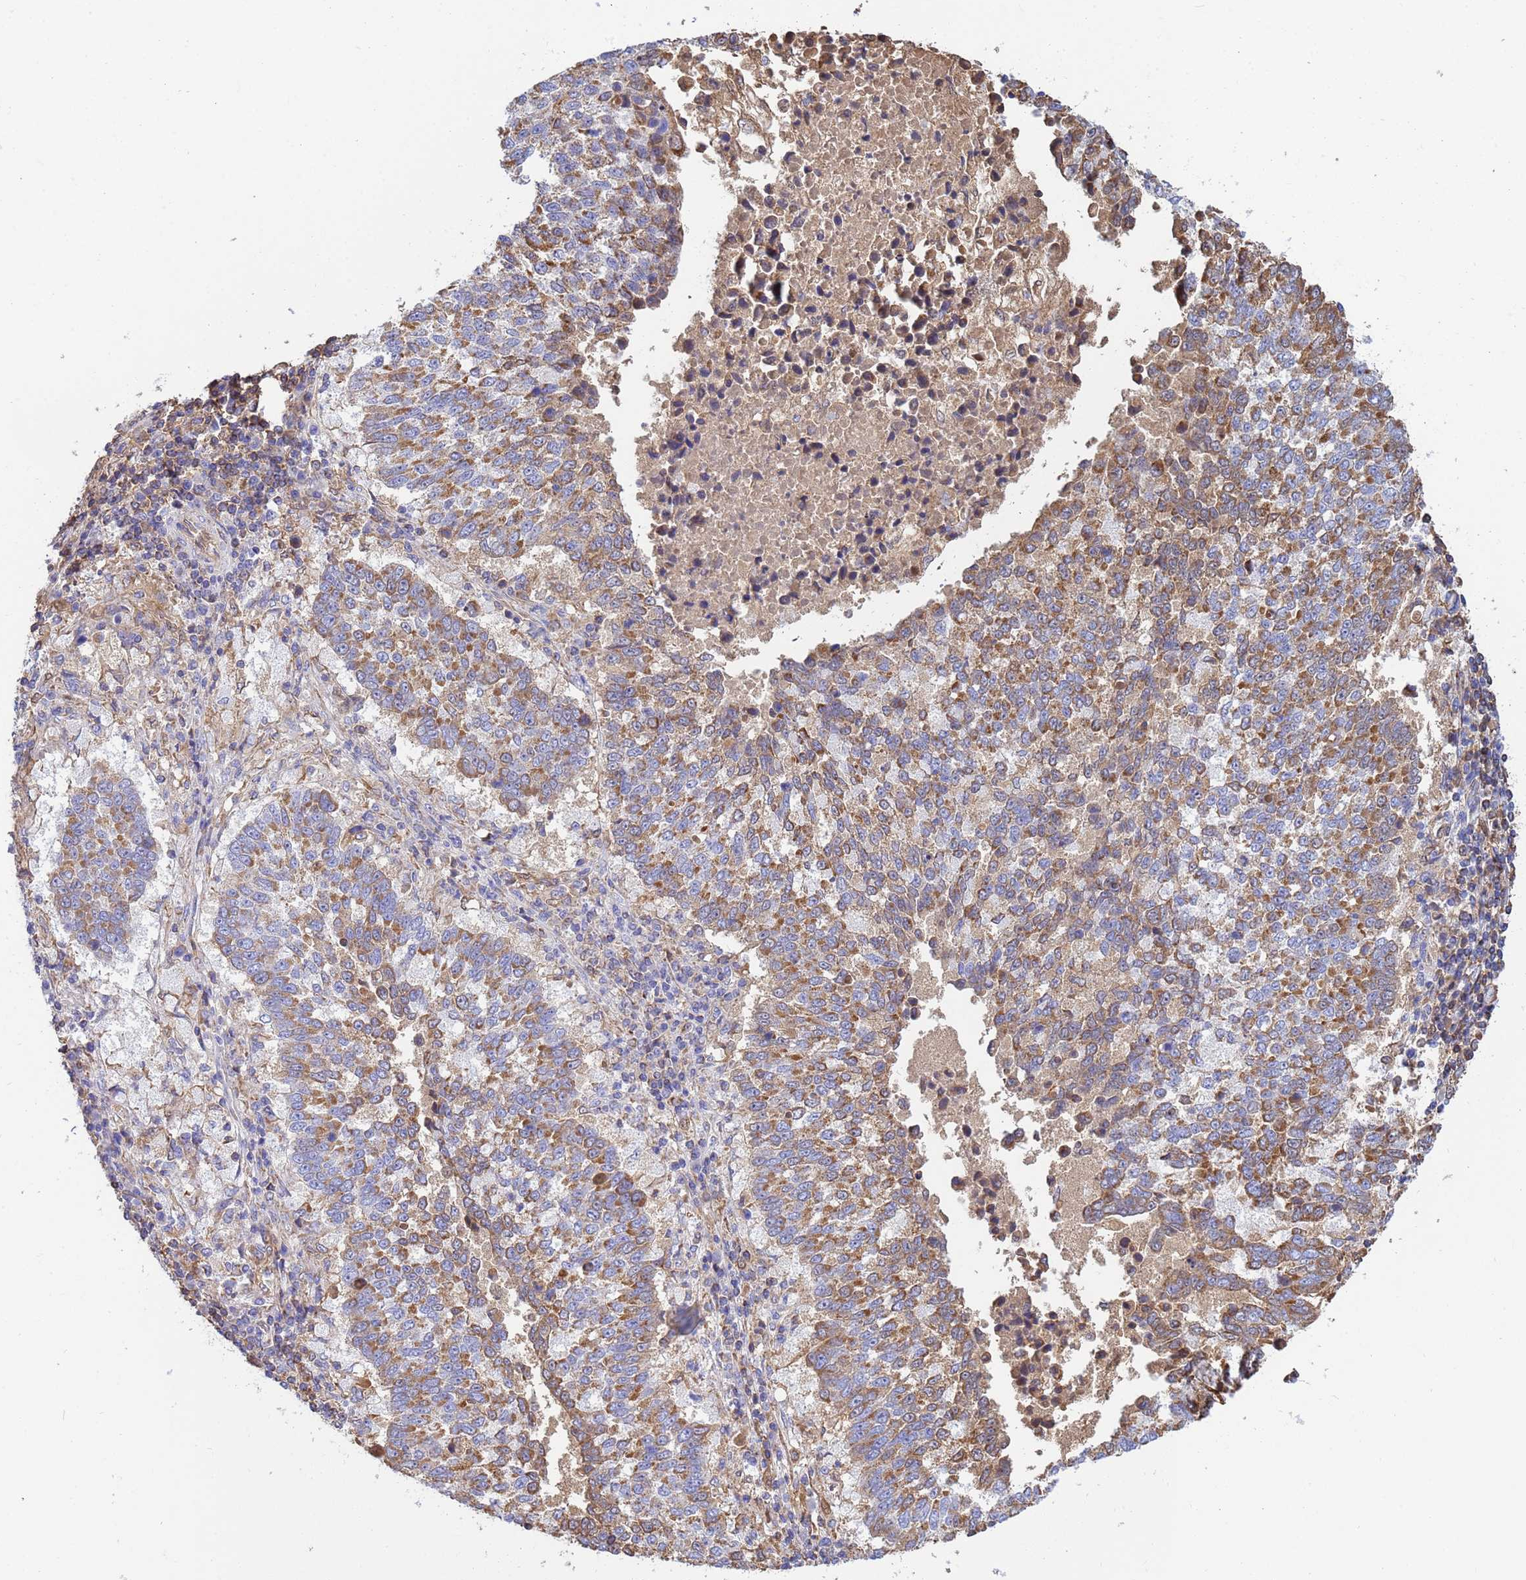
{"staining": {"intensity": "moderate", "quantity": ">75%", "location": "cytoplasmic/membranous"}, "tissue": "lung cancer", "cell_type": "Tumor cells", "image_type": "cancer", "snomed": [{"axis": "morphology", "description": "Squamous cell carcinoma, NOS"}, {"axis": "topography", "description": "Lung"}], "caption": "Tumor cells display medium levels of moderate cytoplasmic/membranous expression in about >75% of cells in squamous cell carcinoma (lung). The staining is performed using DAB brown chromogen to label protein expression. The nuclei are counter-stained blue using hematoxylin.", "gene": "GLUD1", "patient": {"sex": "male", "age": 73}}